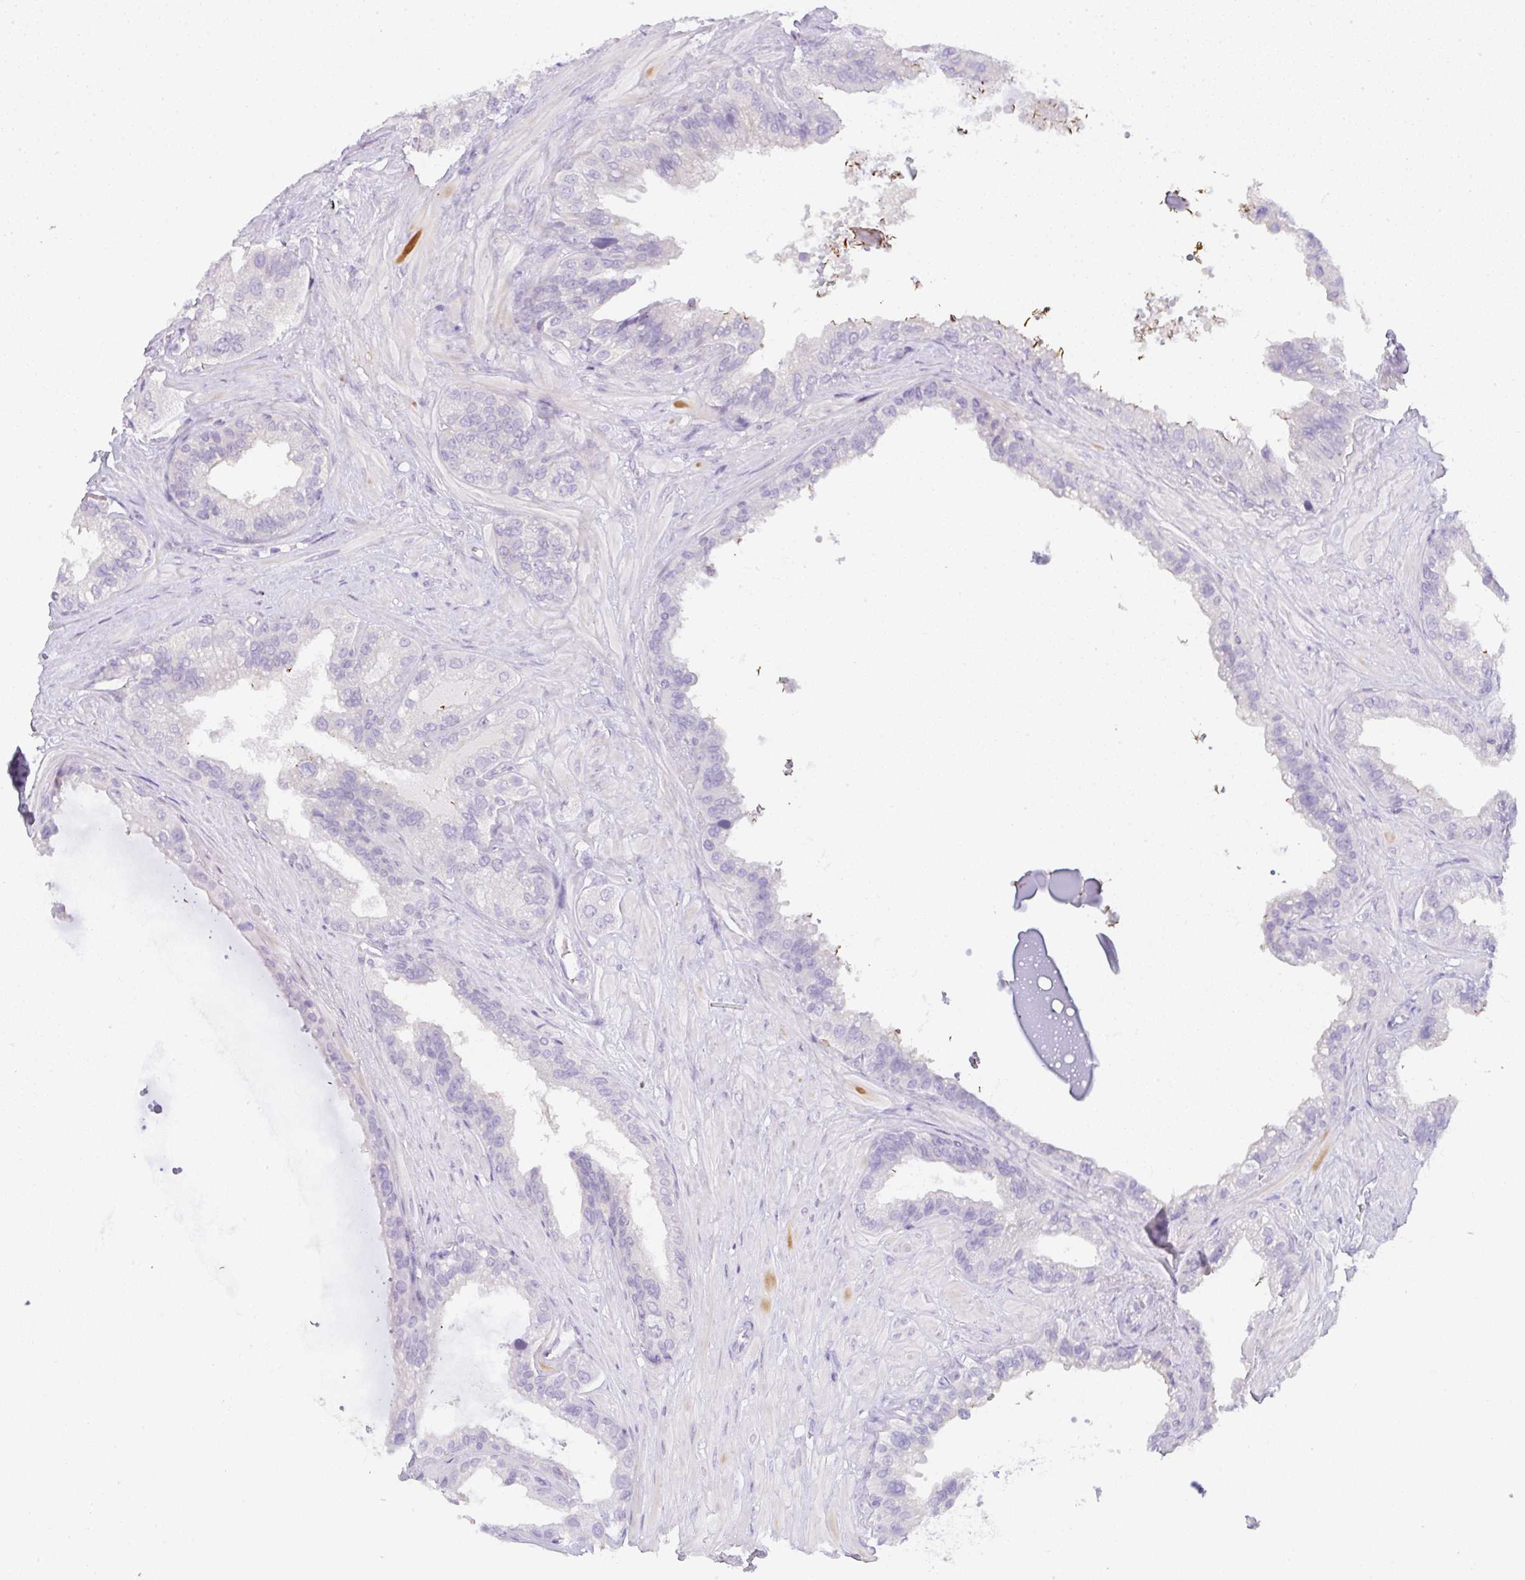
{"staining": {"intensity": "negative", "quantity": "none", "location": "none"}, "tissue": "seminal vesicle", "cell_type": "Glandular cells", "image_type": "normal", "snomed": [{"axis": "morphology", "description": "Normal tissue, NOS"}, {"axis": "topography", "description": "Seminal veicle"}, {"axis": "topography", "description": "Peripheral nerve tissue"}], "caption": "Immunohistochemical staining of normal seminal vesicle exhibits no significant positivity in glandular cells. (IHC, brightfield microscopy, high magnification).", "gene": "LPAR4", "patient": {"sex": "male", "age": 76}}